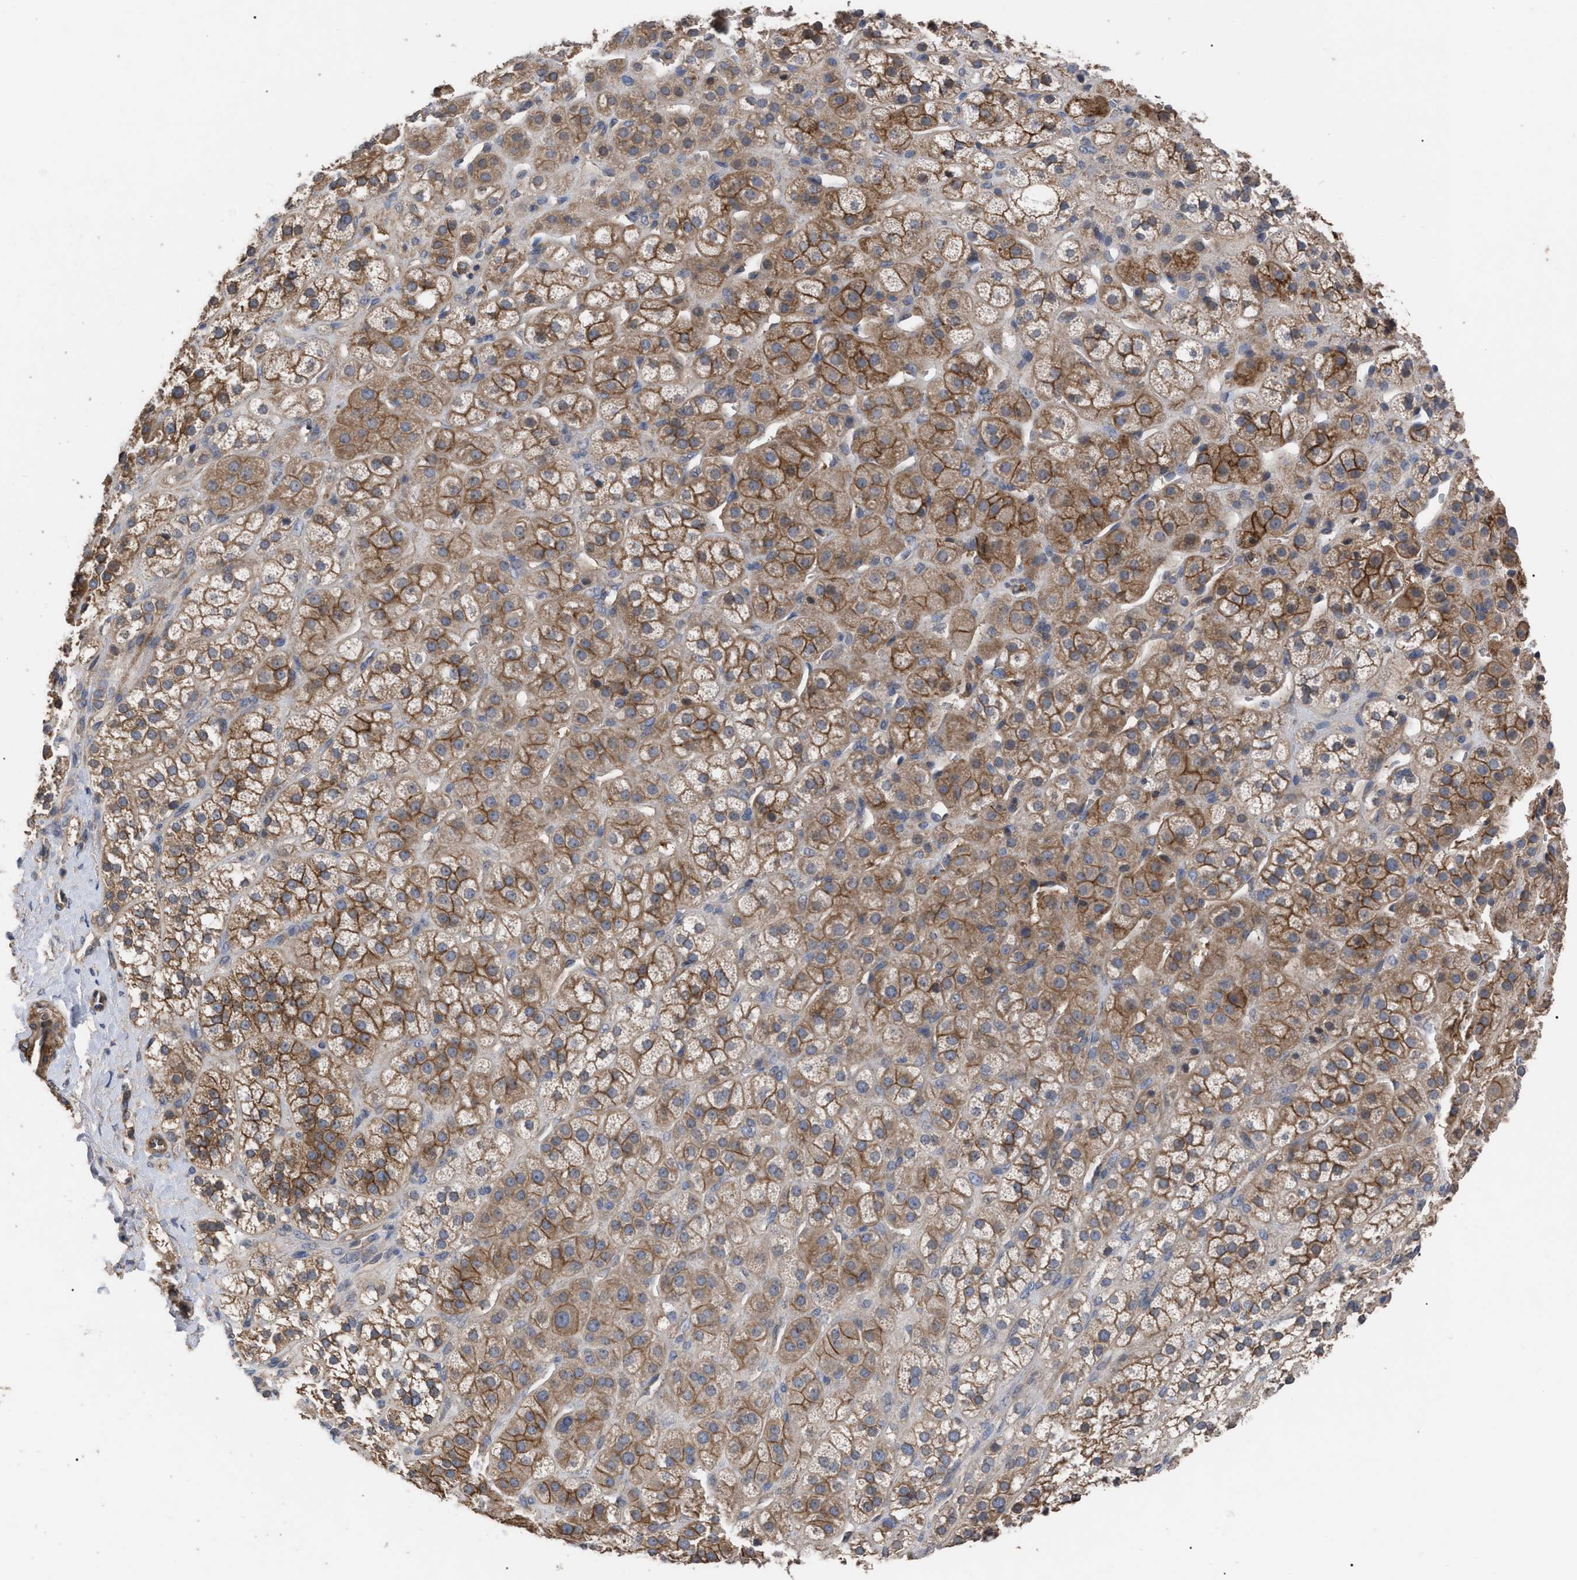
{"staining": {"intensity": "moderate", "quantity": ">75%", "location": "cytoplasmic/membranous"}, "tissue": "adrenal gland", "cell_type": "Glandular cells", "image_type": "normal", "snomed": [{"axis": "morphology", "description": "Normal tissue, NOS"}, {"axis": "topography", "description": "Adrenal gland"}], "caption": "Adrenal gland stained for a protein exhibits moderate cytoplasmic/membranous positivity in glandular cells. The staining was performed using DAB, with brown indicating positive protein expression. Nuclei are stained blue with hematoxylin.", "gene": "BTN2A1", "patient": {"sex": "male", "age": 56}}